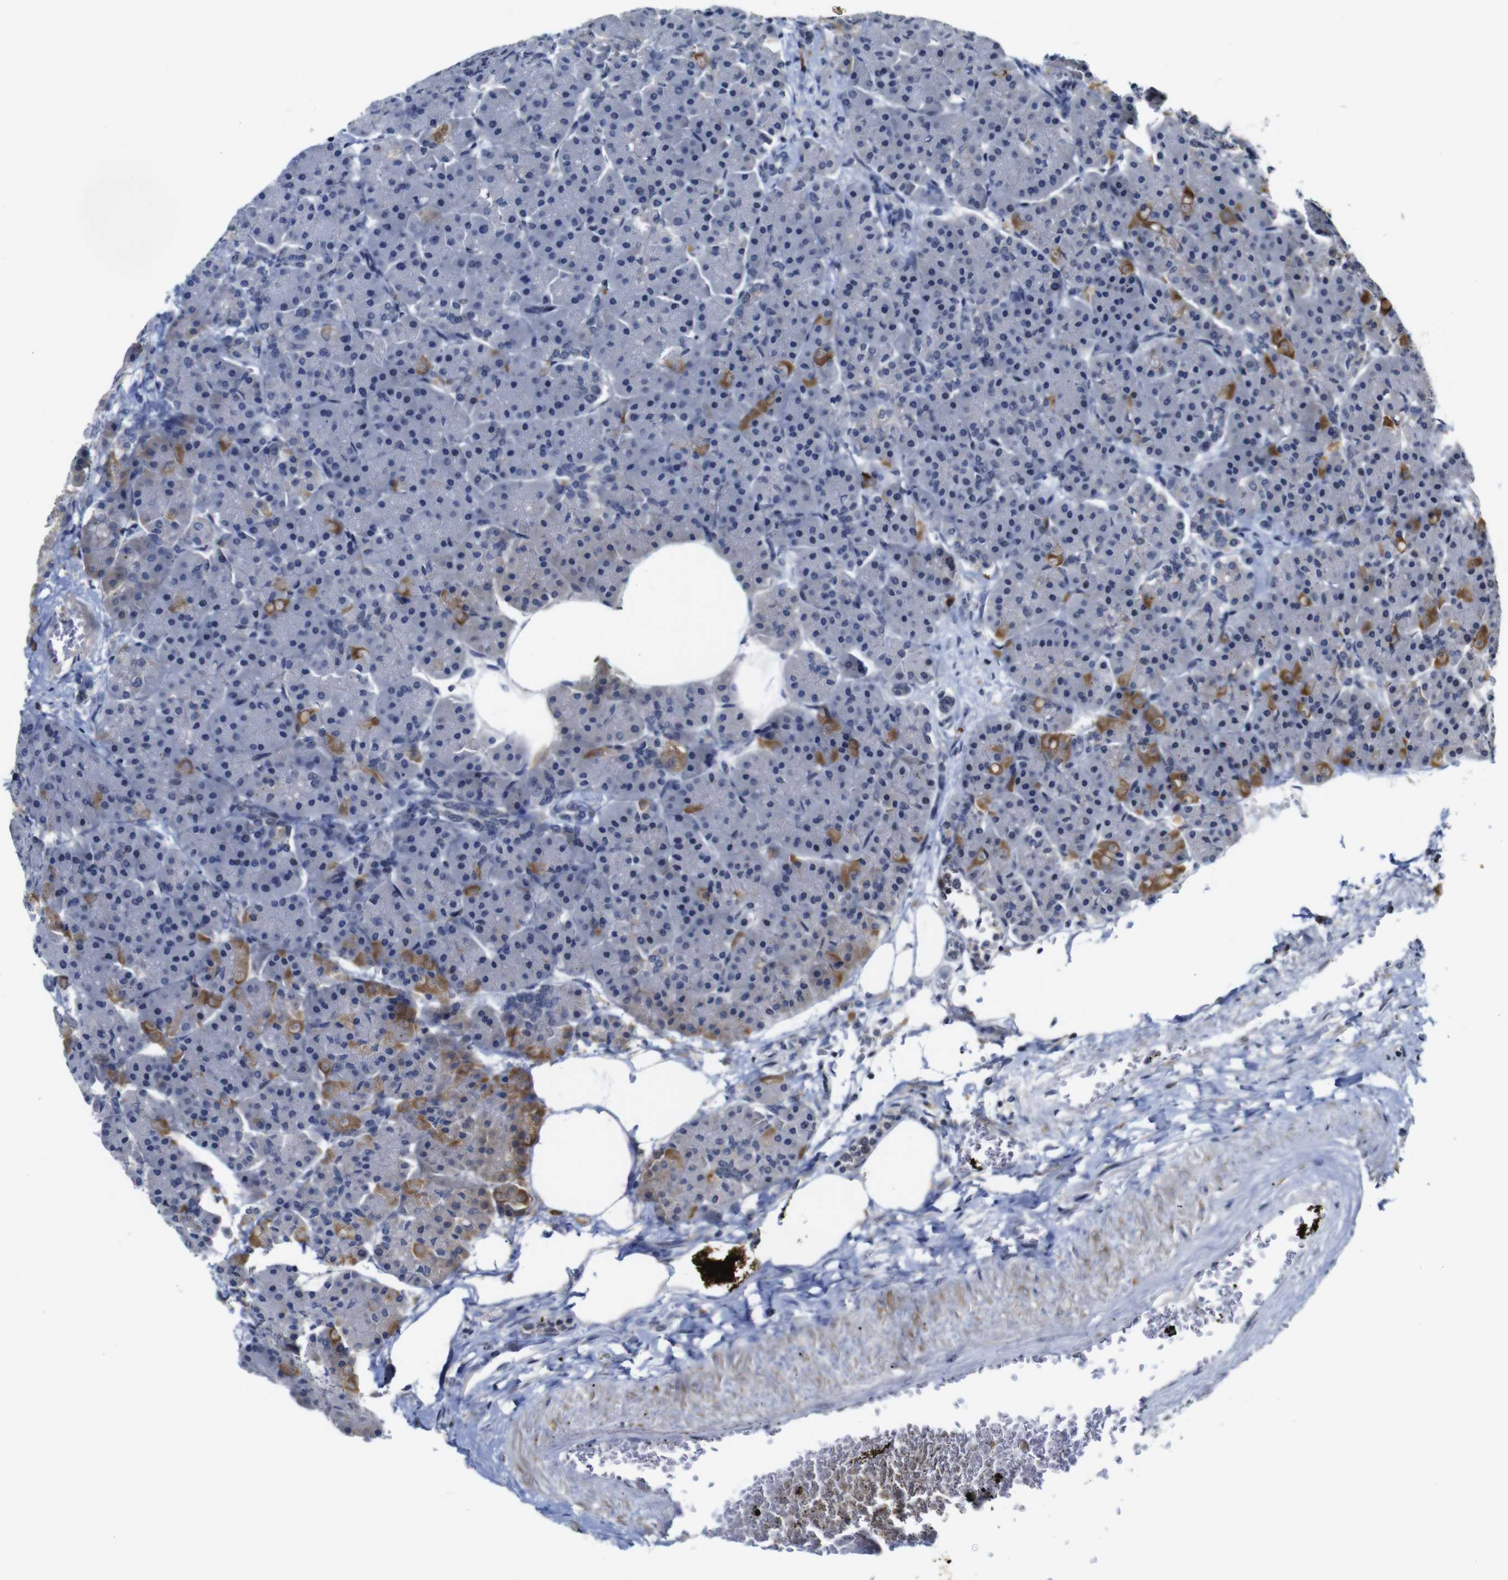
{"staining": {"intensity": "moderate", "quantity": "<25%", "location": "cytoplasmic/membranous"}, "tissue": "pancreas", "cell_type": "Exocrine glandular cells", "image_type": "normal", "snomed": [{"axis": "morphology", "description": "Normal tissue, NOS"}, {"axis": "topography", "description": "Pancreas"}], "caption": "A micrograph of pancreas stained for a protein shows moderate cytoplasmic/membranous brown staining in exocrine glandular cells. (DAB IHC, brown staining for protein, blue staining for nuclei).", "gene": "NTRK3", "patient": {"sex": "female", "age": 70}}